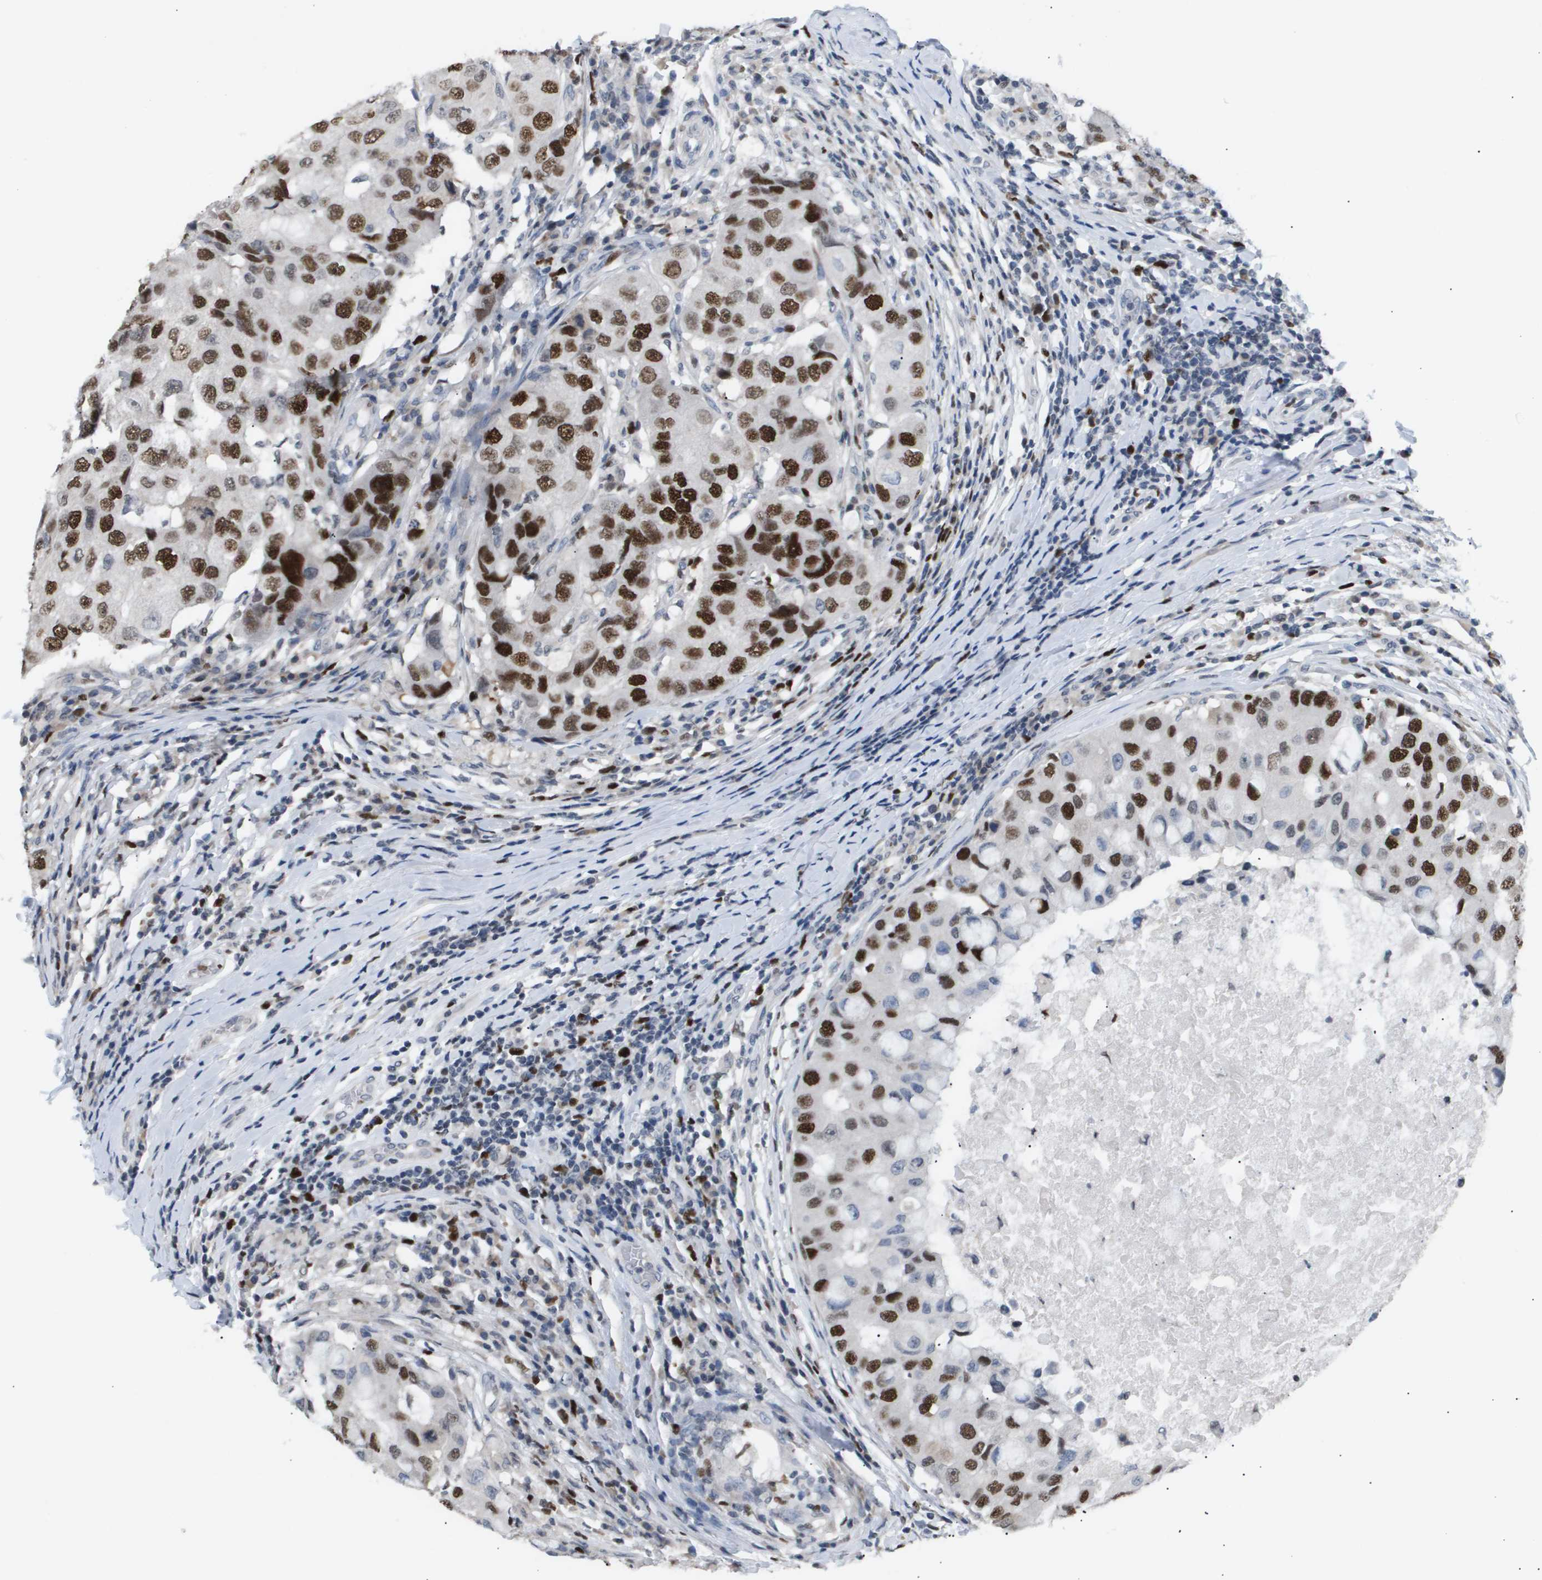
{"staining": {"intensity": "strong", "quantity": ">75%", "location": "nuclear"}, "tissue": "breast cancer", "cell_type": "Tumor cells", "image_type": "cancer", "snomed": [{"axis": "morphology", "description": "Duct carcinoma"}, {"axis": "topography", "description": "Breast"}], "caption": "Strong nuclear positivity is identified in about >75% of tumor cells in breast infiltrating ductal carcinoma. The protein of interest is stained brown, and the nuclei are stained in blue (DAB IHC with brightfield microscopy, high magnification).", "gene": "ANAPC2", "patient": {"sex": "female", "age": 27}}